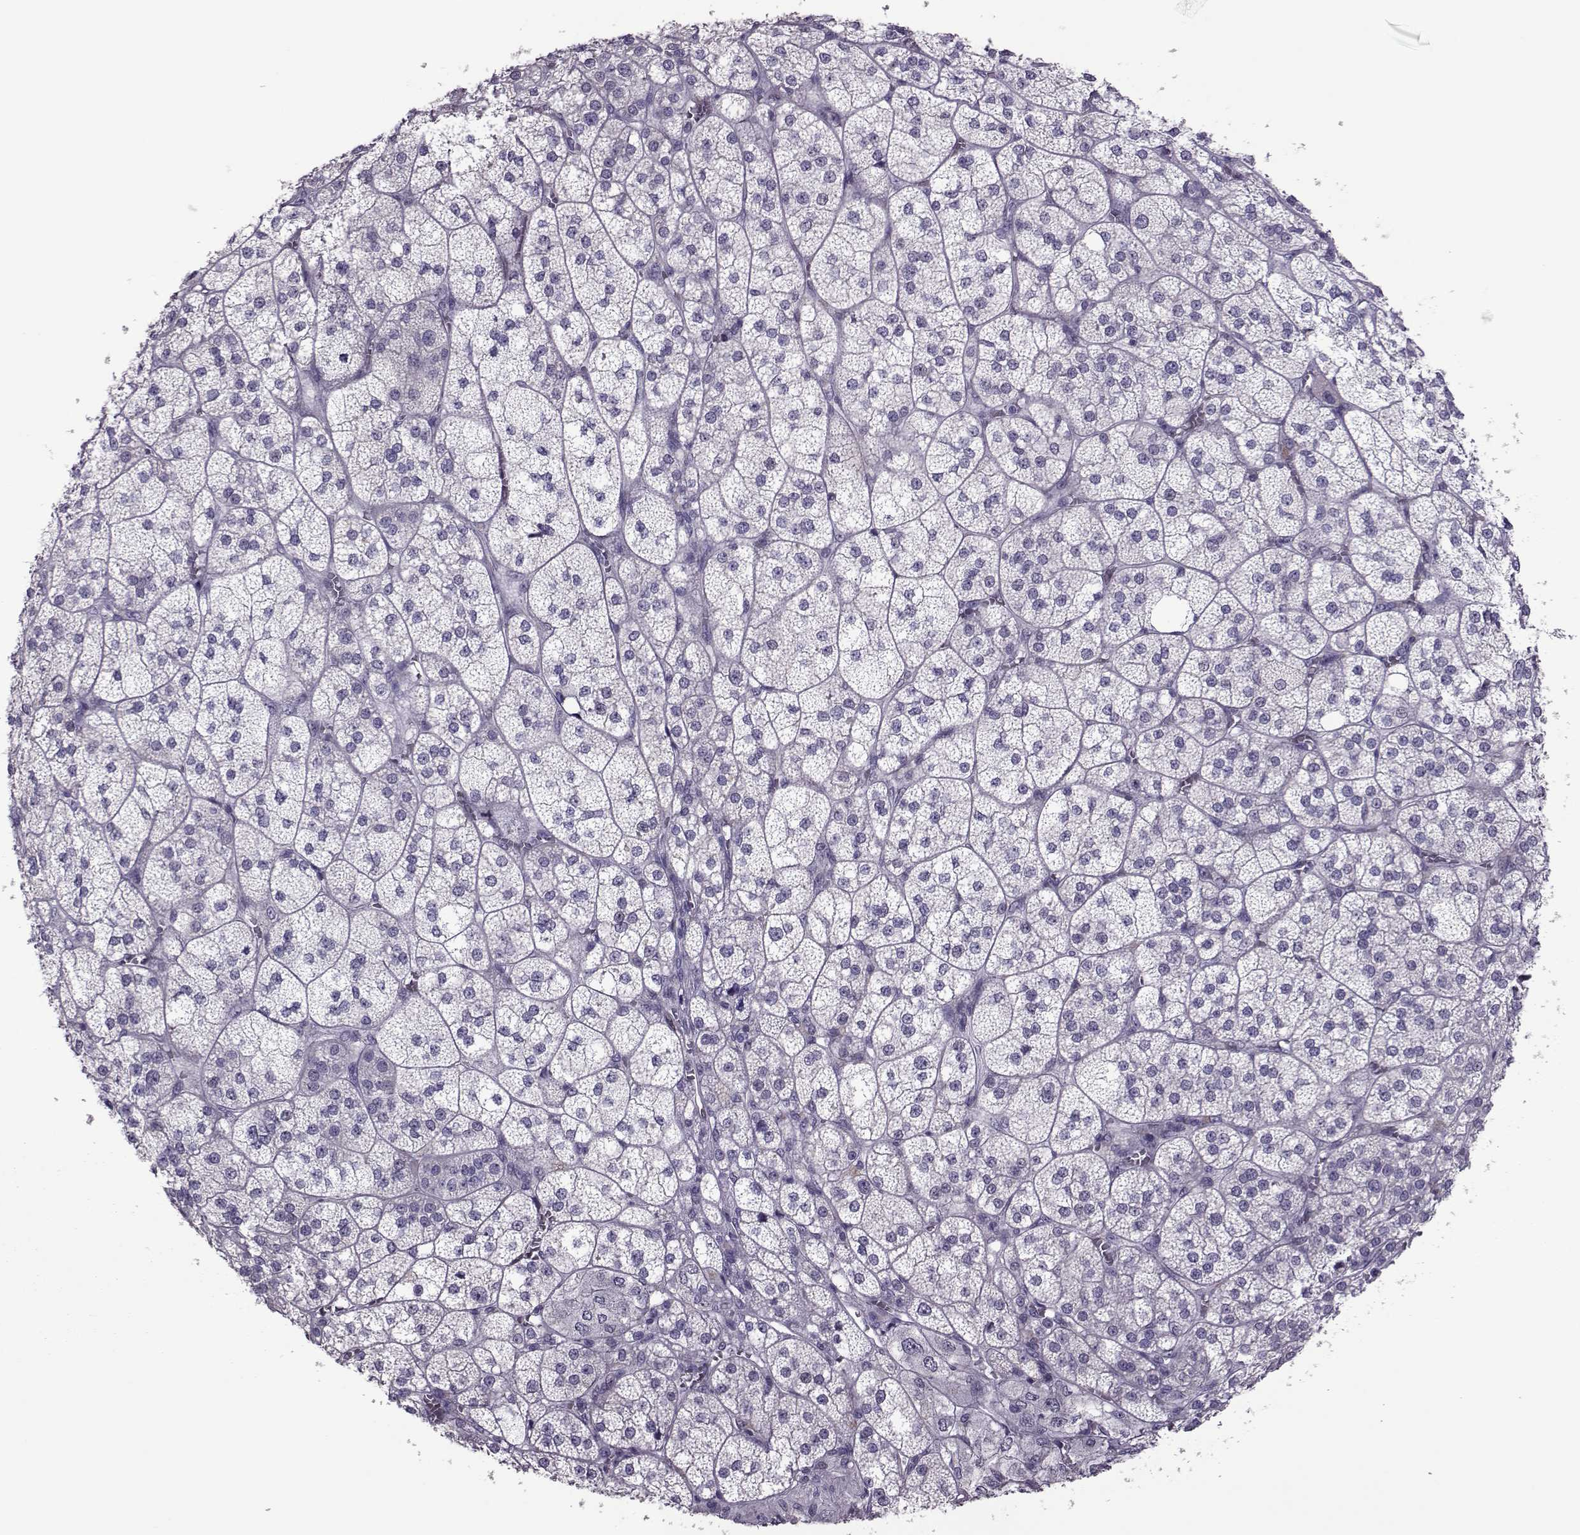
{"staining": {"intensity": "negative", "quantity": "none", "location": "none"}, "tissue": "adrenal gland", "cell_type": "Glandular cells", "image_type": "normal", "snomed": [{"axis": "morphology", "description": "Normal tissue, NOS"}, {"axis": "topography", "description": "Adrenal gland"}], "caption": "IHC micrograph of benign adrenal gland: adrenal gland stained with DAB (3,3'-diaminobenzidine) reveals no significant protein expression in glandular cells.", "gene": "ASRGL1", "patient": {"sex": "female", "age": 60}}